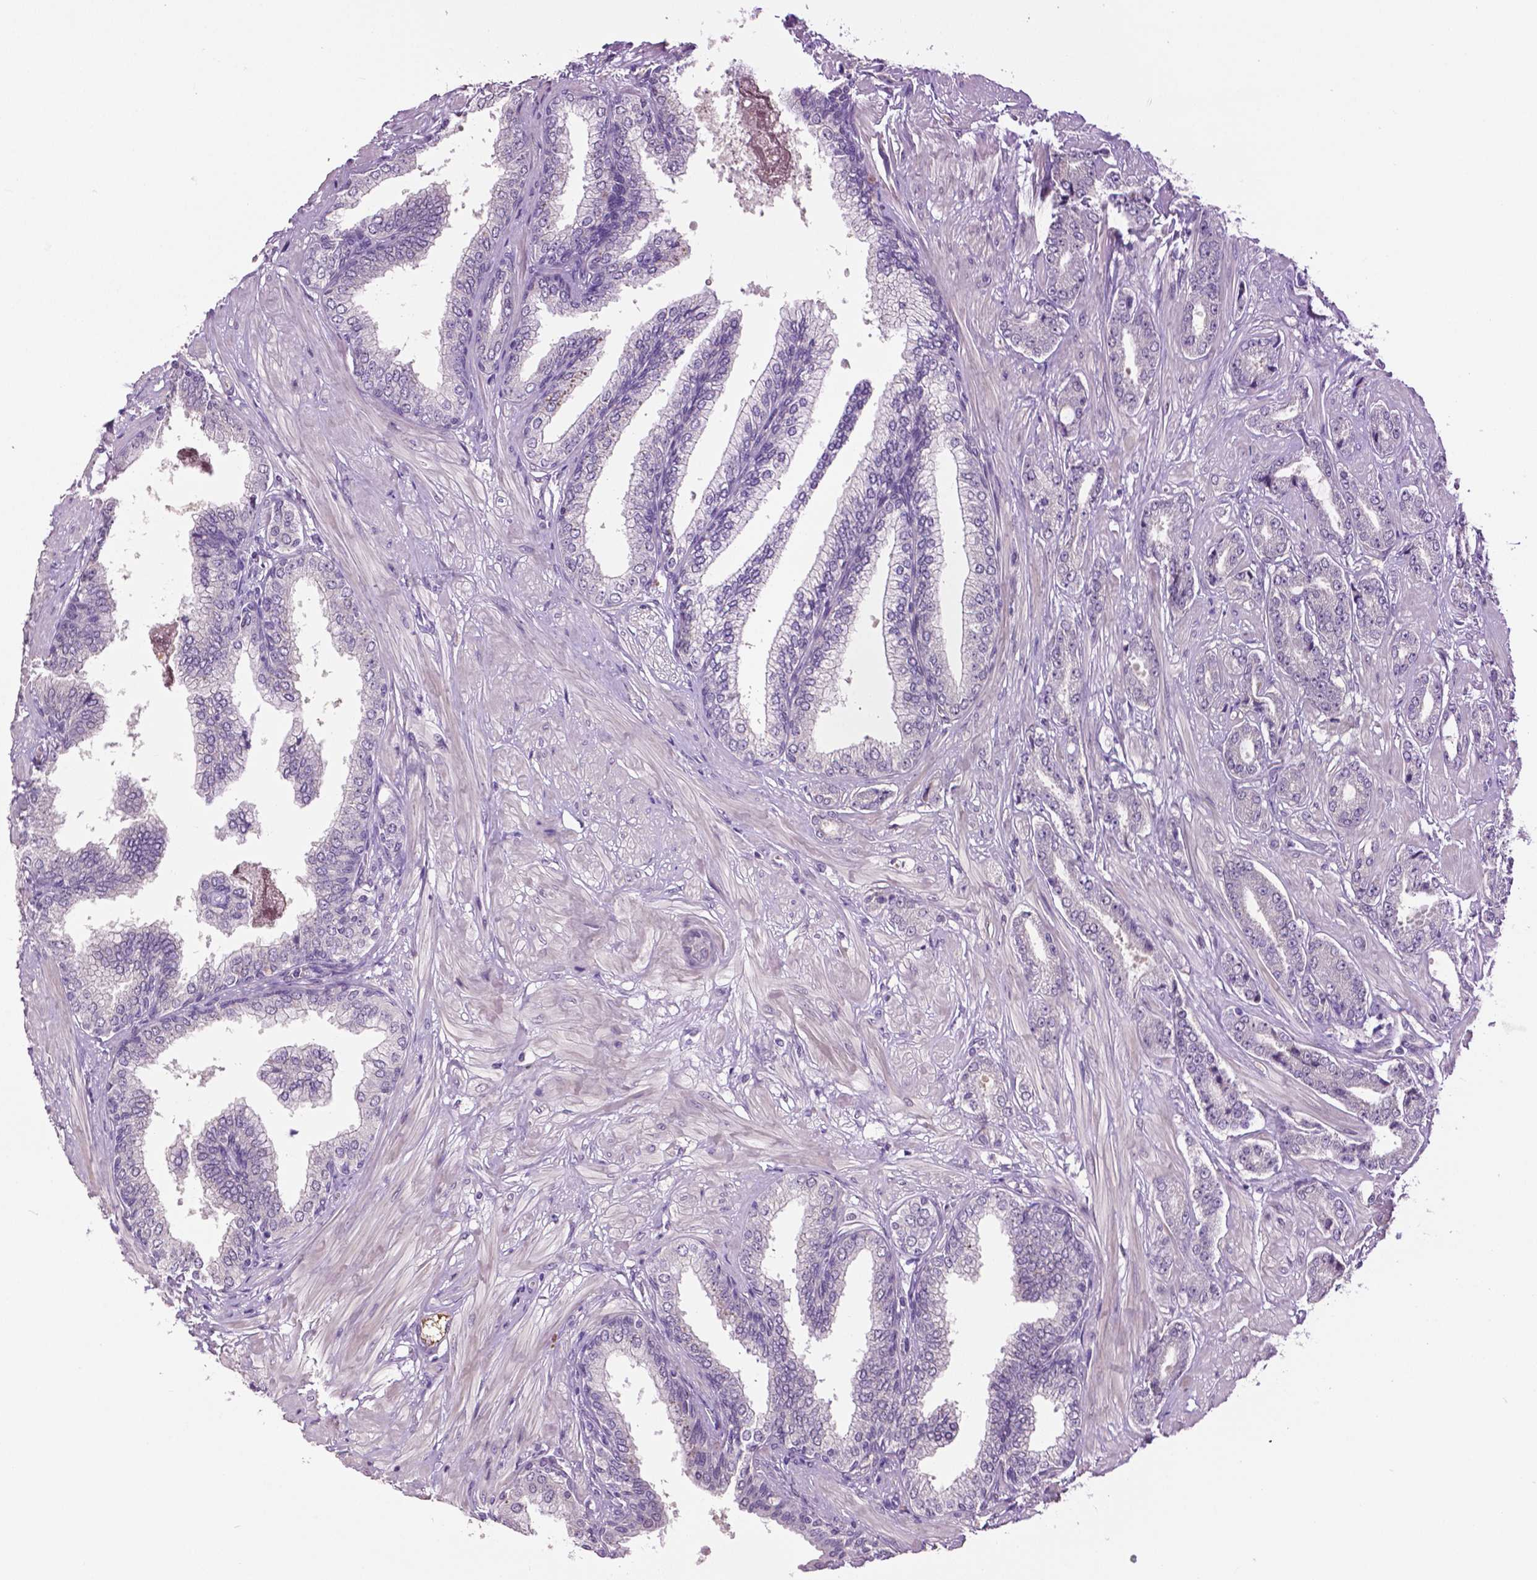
{"staining": {"intensity": "negative", "quantity": "none", "location": "none"}, "tissue": "prostate cancer", "cell_type": "Tumor cells", "image_type": "cancer", "snomed": [{"axis": "morphology", "description": "Adenocarcinoma, Low grade"}, {"axis": "topography", "description": "Prostate"}], "caption": "DAB (3,3'-diaminobenzidine) immunohistochemical staining of prostate cancer (adenocarcinoma (low-grade)) demonstrates no significant positivity in tumor cells. (Stains: DAB (3,3'-diaminobenzidine) IHC with hematoxylin counter stain, Microscopy: brightfield microscopy at high magnification).", "gene": "PTPN5", "patient": {"sex": "male", "age": 55}}